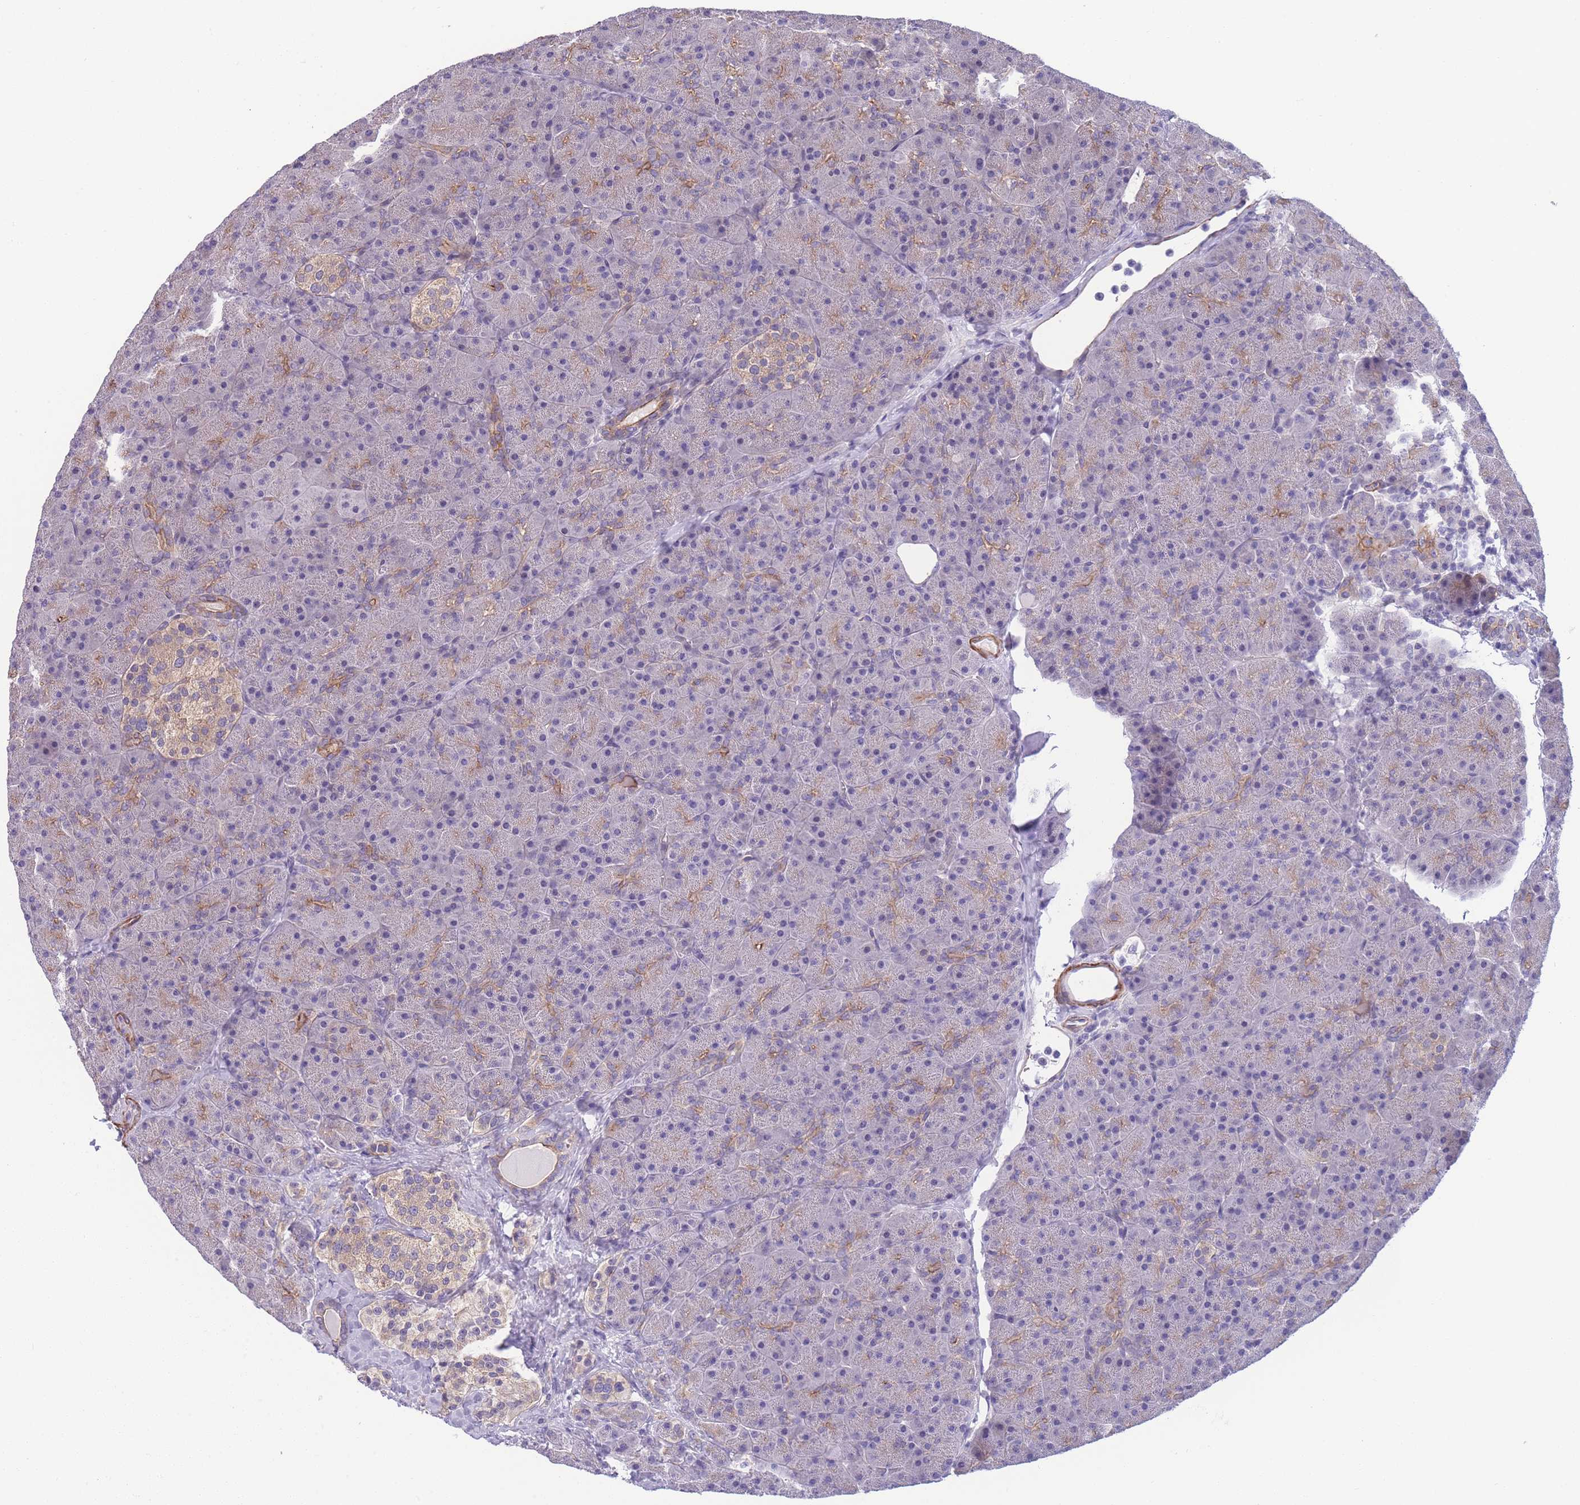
{"staining": {"intensity": "moderate", "quantity": "<25%", "location": "cytoplasmic/membranous"}, "tissue": "pancreas", "cell_type": "Exocrine glandular cells", "image_type": "normal", "snomed": [{"axis": "morphology", "description": "Normal tissue, NOS"}, {"axis": "topography", "description": "Pancreas"}], "caption": "A photomicrograph of human pancreas stained for a protein demonstrates moderate cytoplasmic/membranous brown staining in exocrine glandular cells. (IHC, brightfield microscopy, high magnification).", "gene": "FAM124A", "patient": {"sex": "male", "age": 36}}